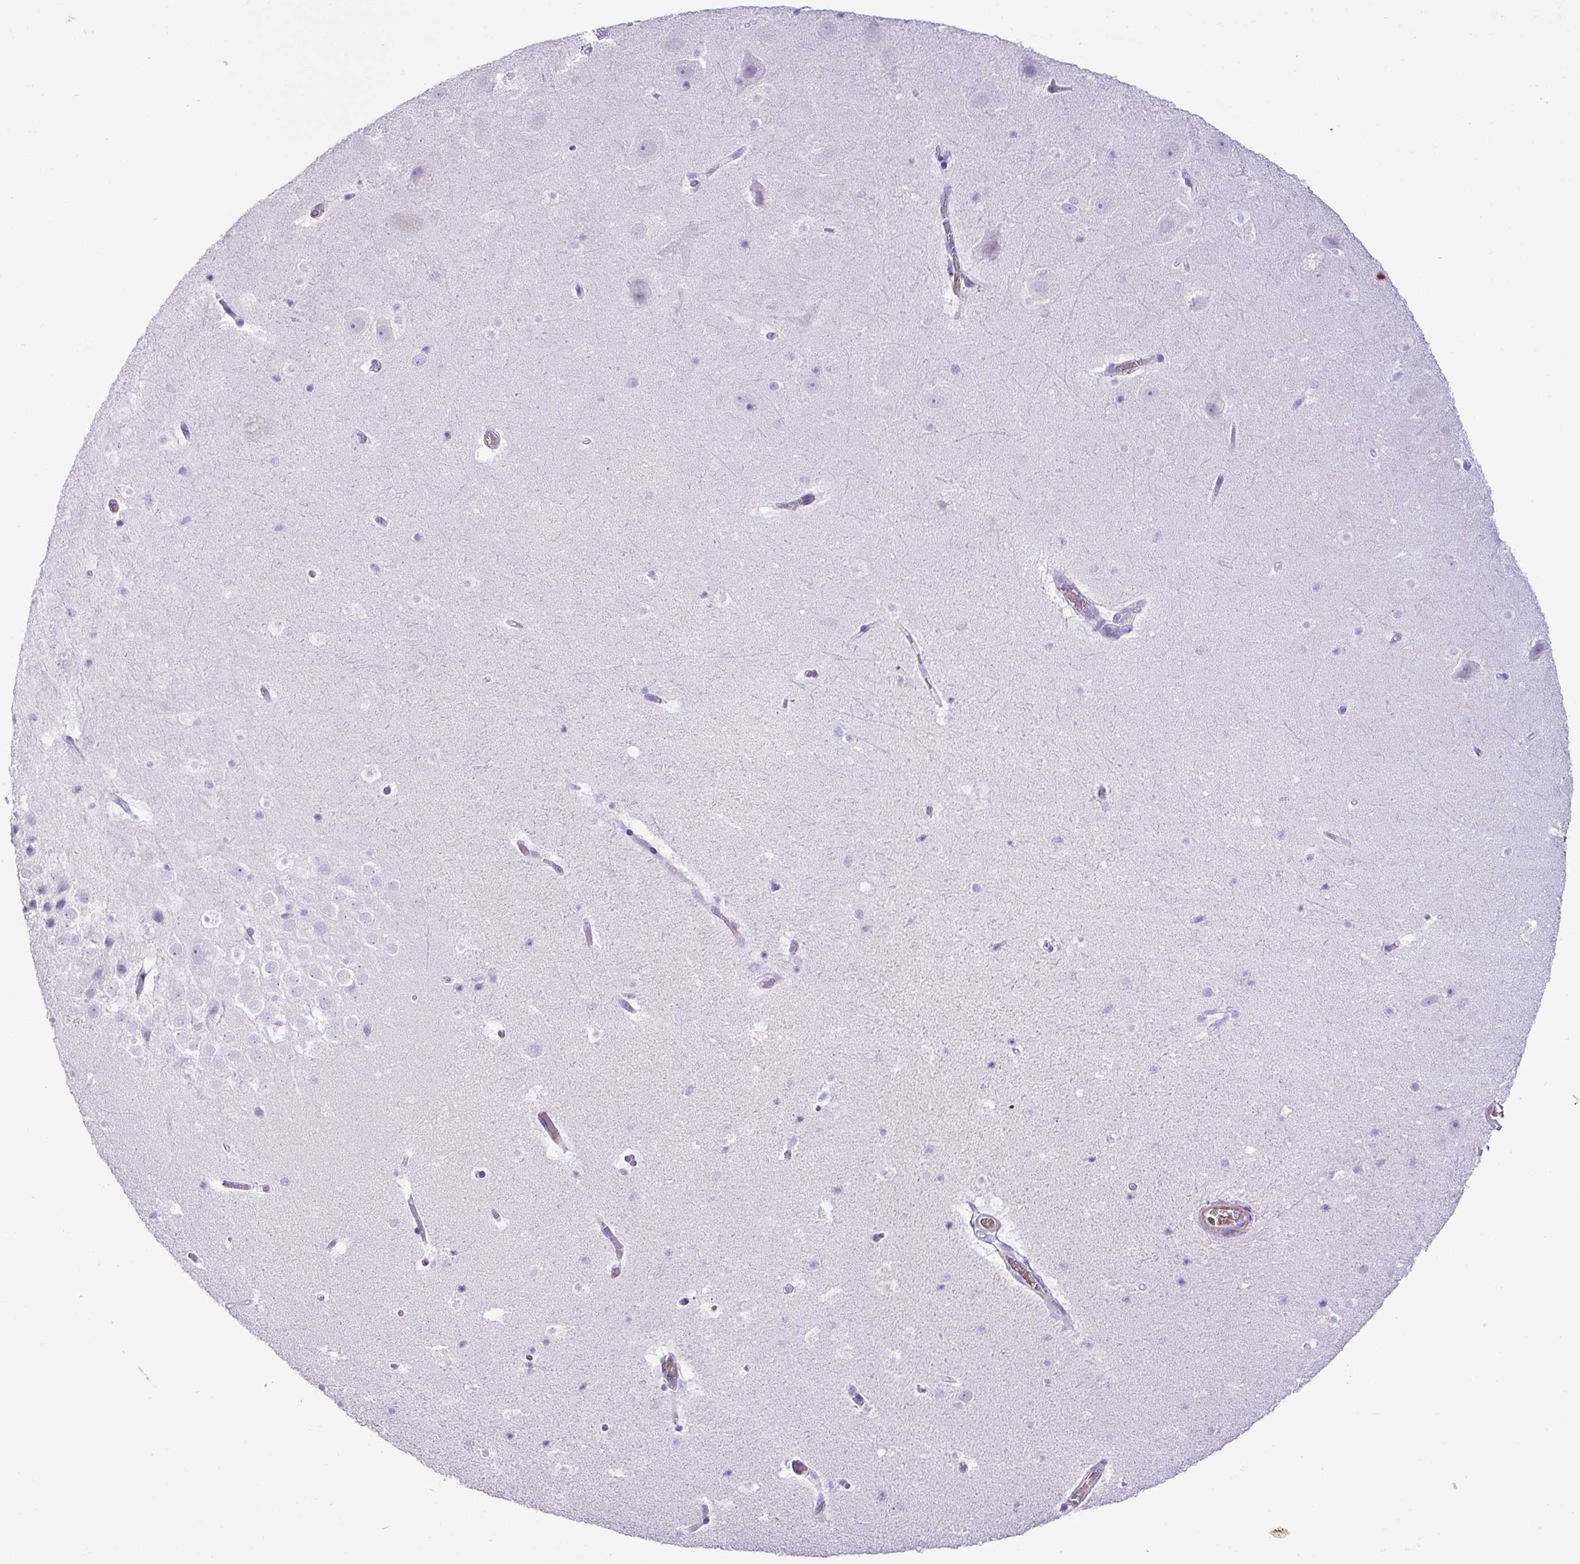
{"staining": {"intensity": "negative", "quantity": "none", "location": "none"}, "tissue": "hippocampus", "cell_type": "Glial cells", "image_type": "normal", "snomed": [{"axis": "morphology", "description": "Normal tissue, NOS"}, {"axis": "topography", "description": "Hippocampus"}], "caption": "This is a micrograph of immunohistochemistry staining of benign hippocampus, which shows no expression in glial cells.", "gene": "ZSCAN5A", "patient": {"sex": "male", "age": 37}}